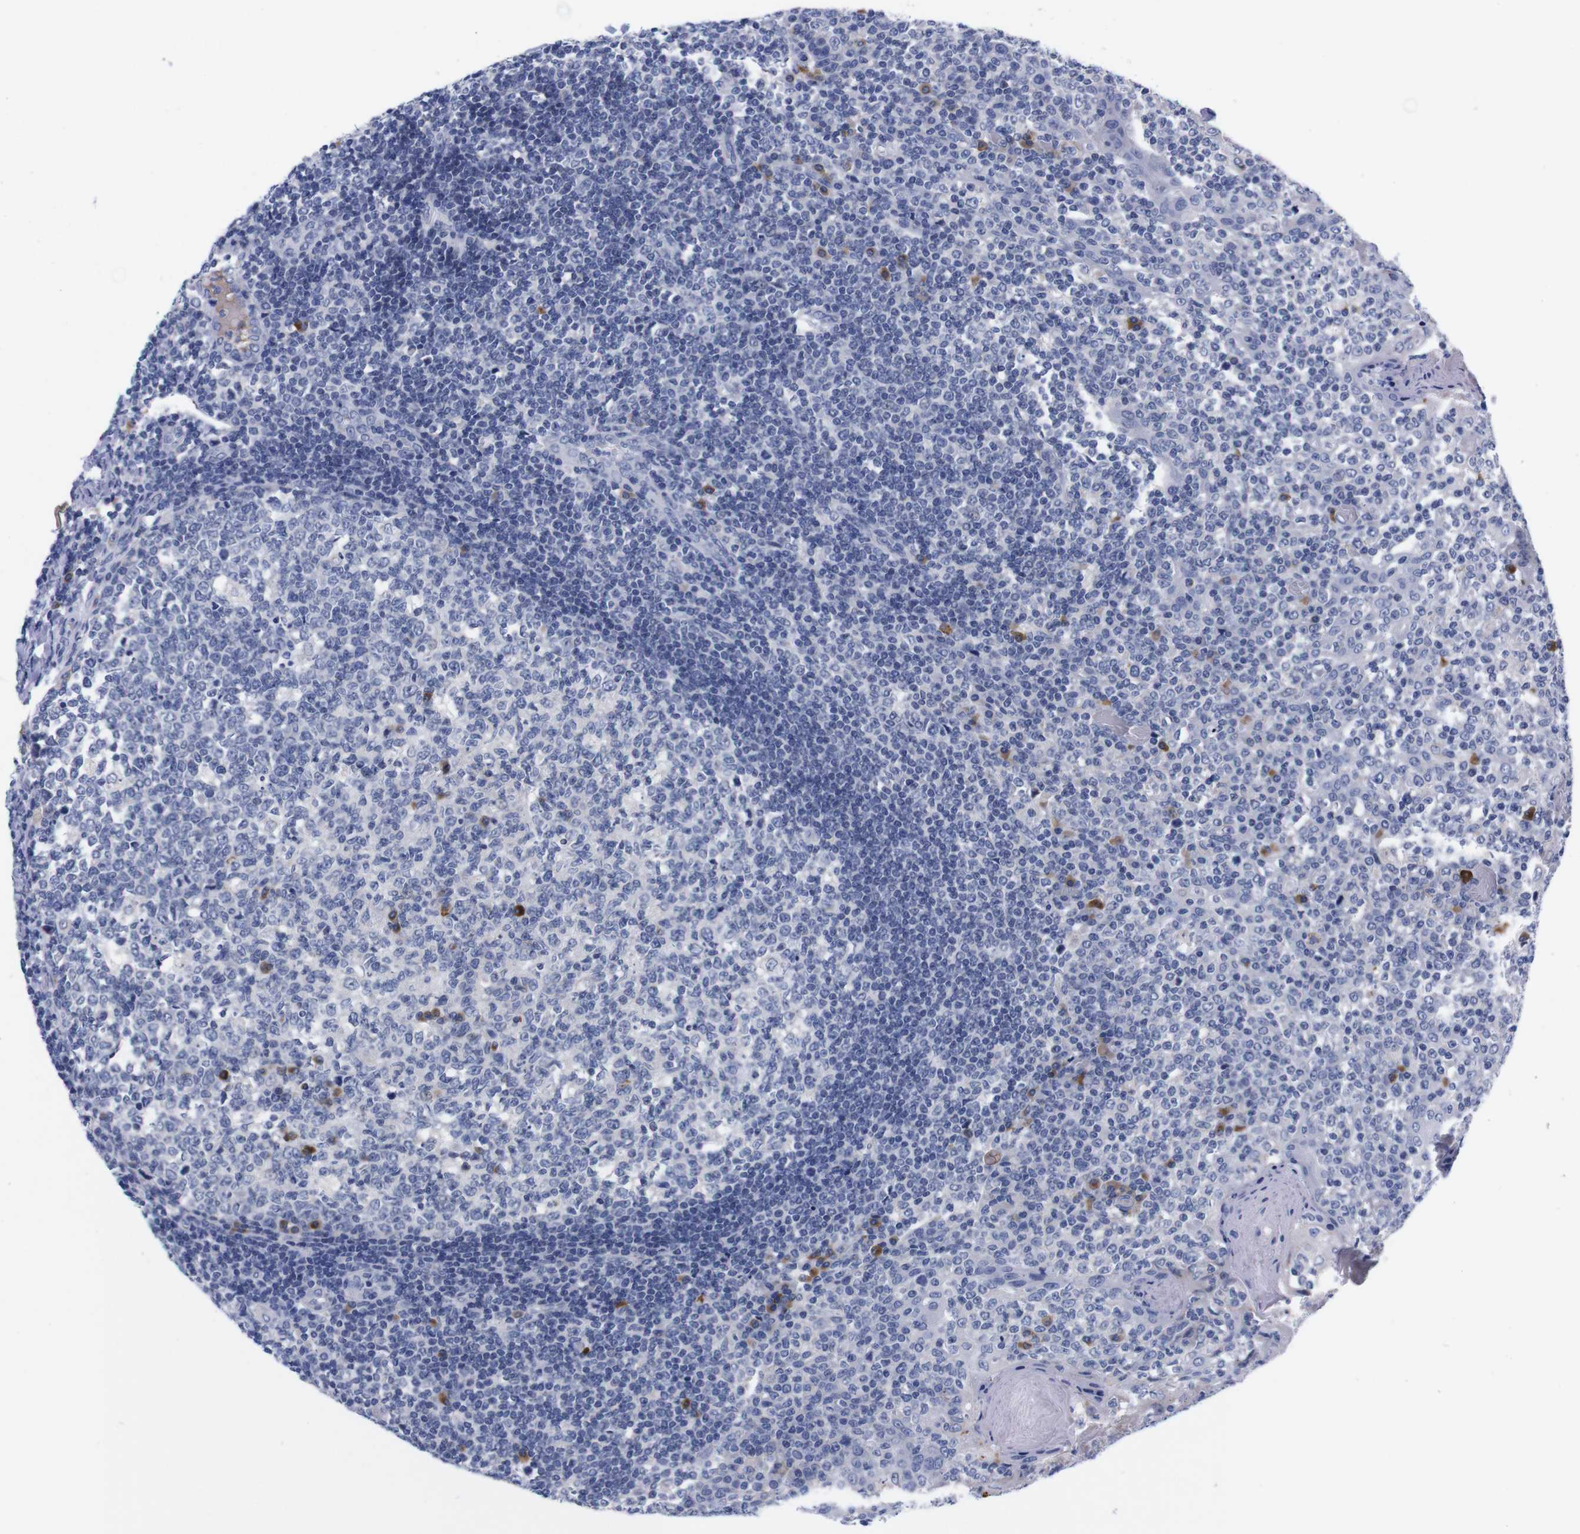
{"staining": {"intensity": "negative", "quantity": "none", "location": "none"}, "tissue": "tonsil", "cell_type": "Germinal center cells", "image_type": "normal", "snomed": [{"axis": "morphology", "description": "Normal tissue, NOS"}, {"axis": "topography", "description": "Tonsil"}], "caption": "This is an immunohistochemistry micrograph of normal tonsil. There is no positivity in germinal center cells.", "gene": "FAM210A", "patient": {"sex": "female", "age": 19}}